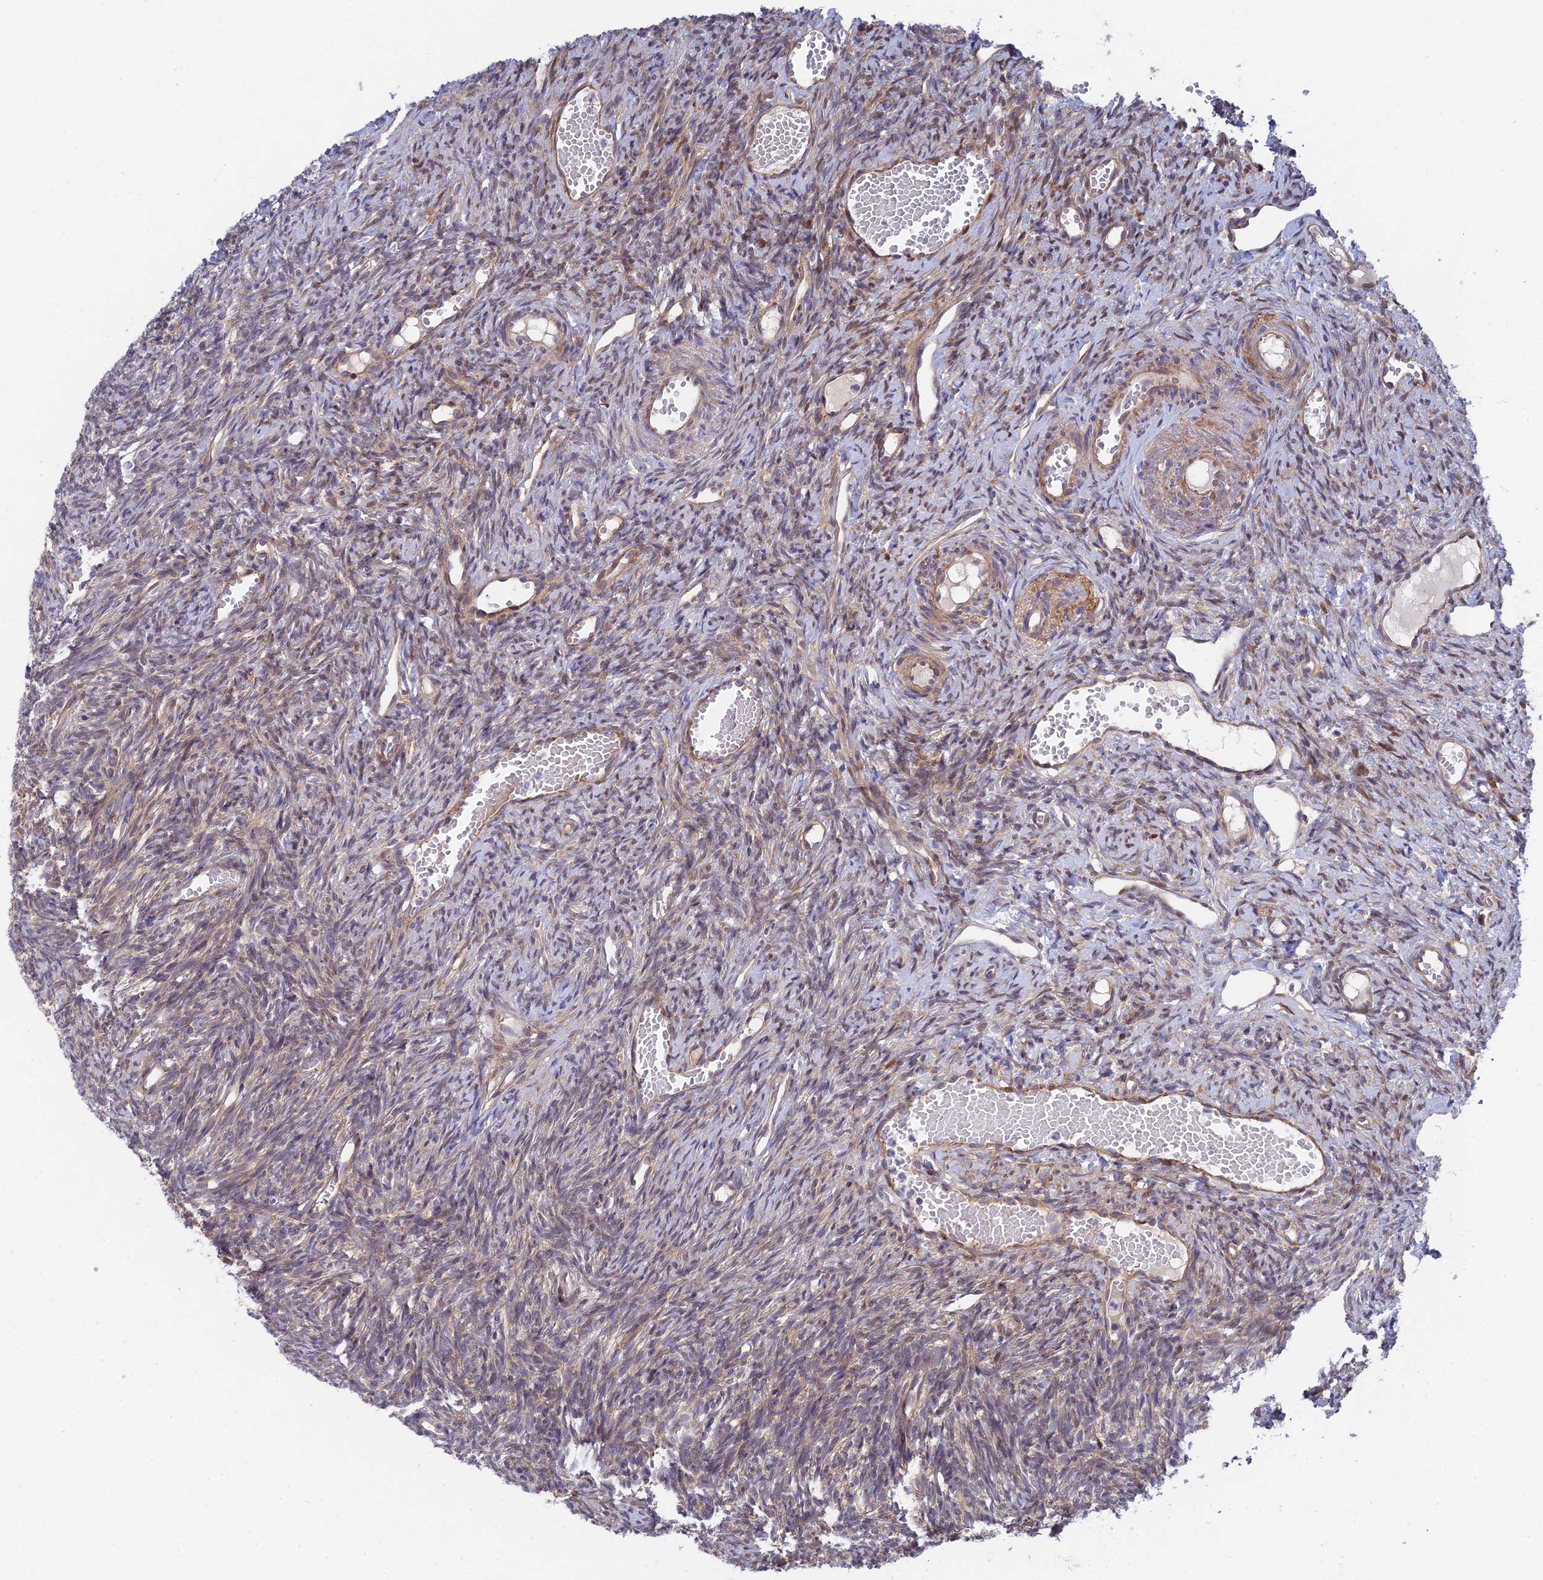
{"staining": {"intensity": "weak", "quantity": "25%-75%", "location": "cytoplasmic/membranous"}, "tissue": "ovary", "cell_type": "Ovarian stroma cells", "image_type": "normal", "snomed": [{"axis": "morphology", "description": "Normal tissue, NOS"}, {"axis": "topography", "description": "Ovary"}], "caption": "This histopathology image exhibits IHC staining of benign ovary, with low weak cytoplasmic/membranous expression in approximately 25%-75% of ovarian stroma cells.", "gene": "INCA1", "patient": {"sex": "female", "age": 51}}